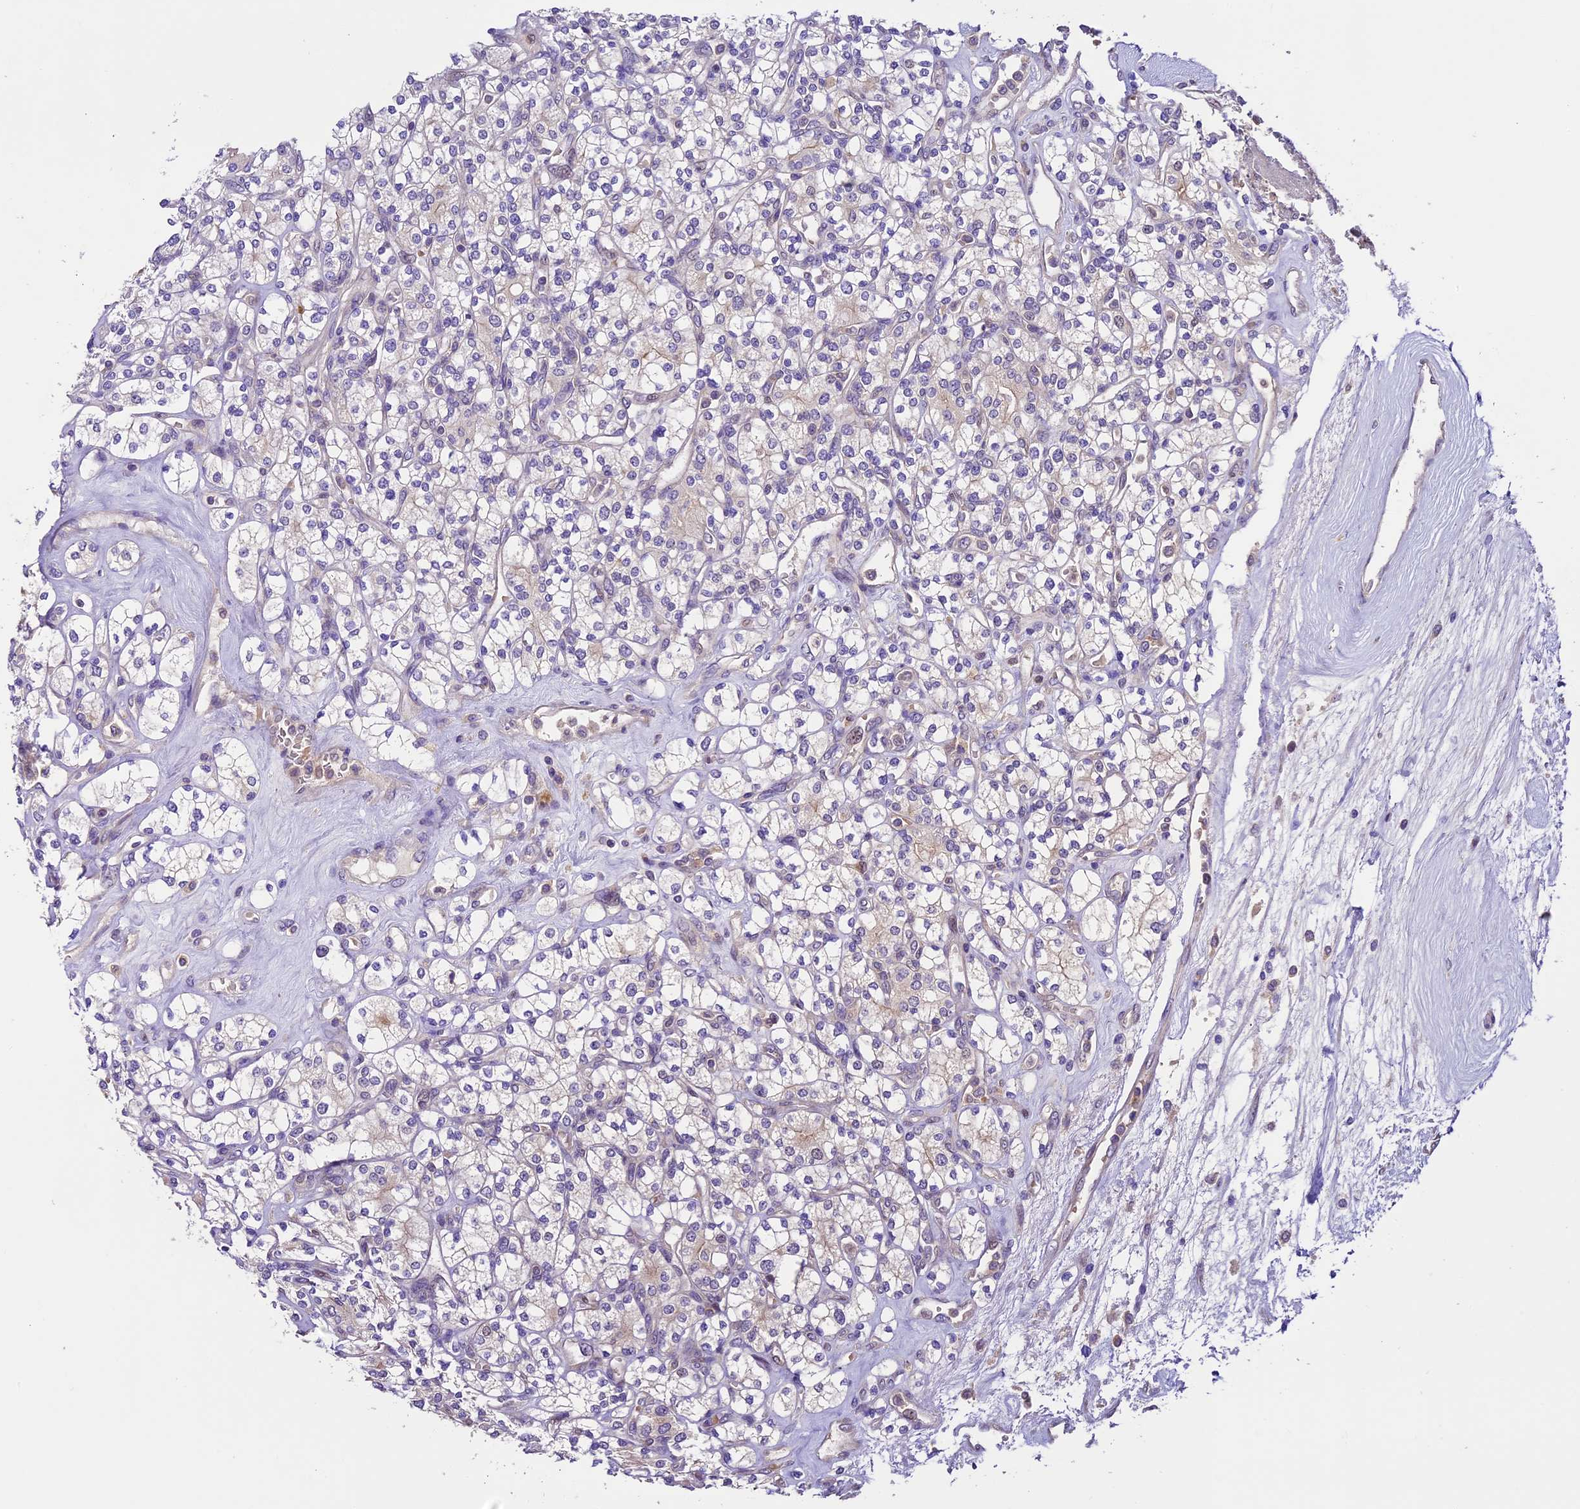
{"staining": {"intensity": "negative", "quantity": "none", "location": "none"}, "tissue": "renal cancer", "cell_type": "Tumor cells", "image_type": "cancer", "snomed": [{"axis": "morphology", "description": "Adenocarcinoma, NOS"}, {"axis": "topography", "description": "Kidney"}], "caption": "The image demonstrates no significant expression in tumor cells of adenocarcinoma (renal).", "gene": "DGKH", "patient": {"sex": "male", "age": 77}}